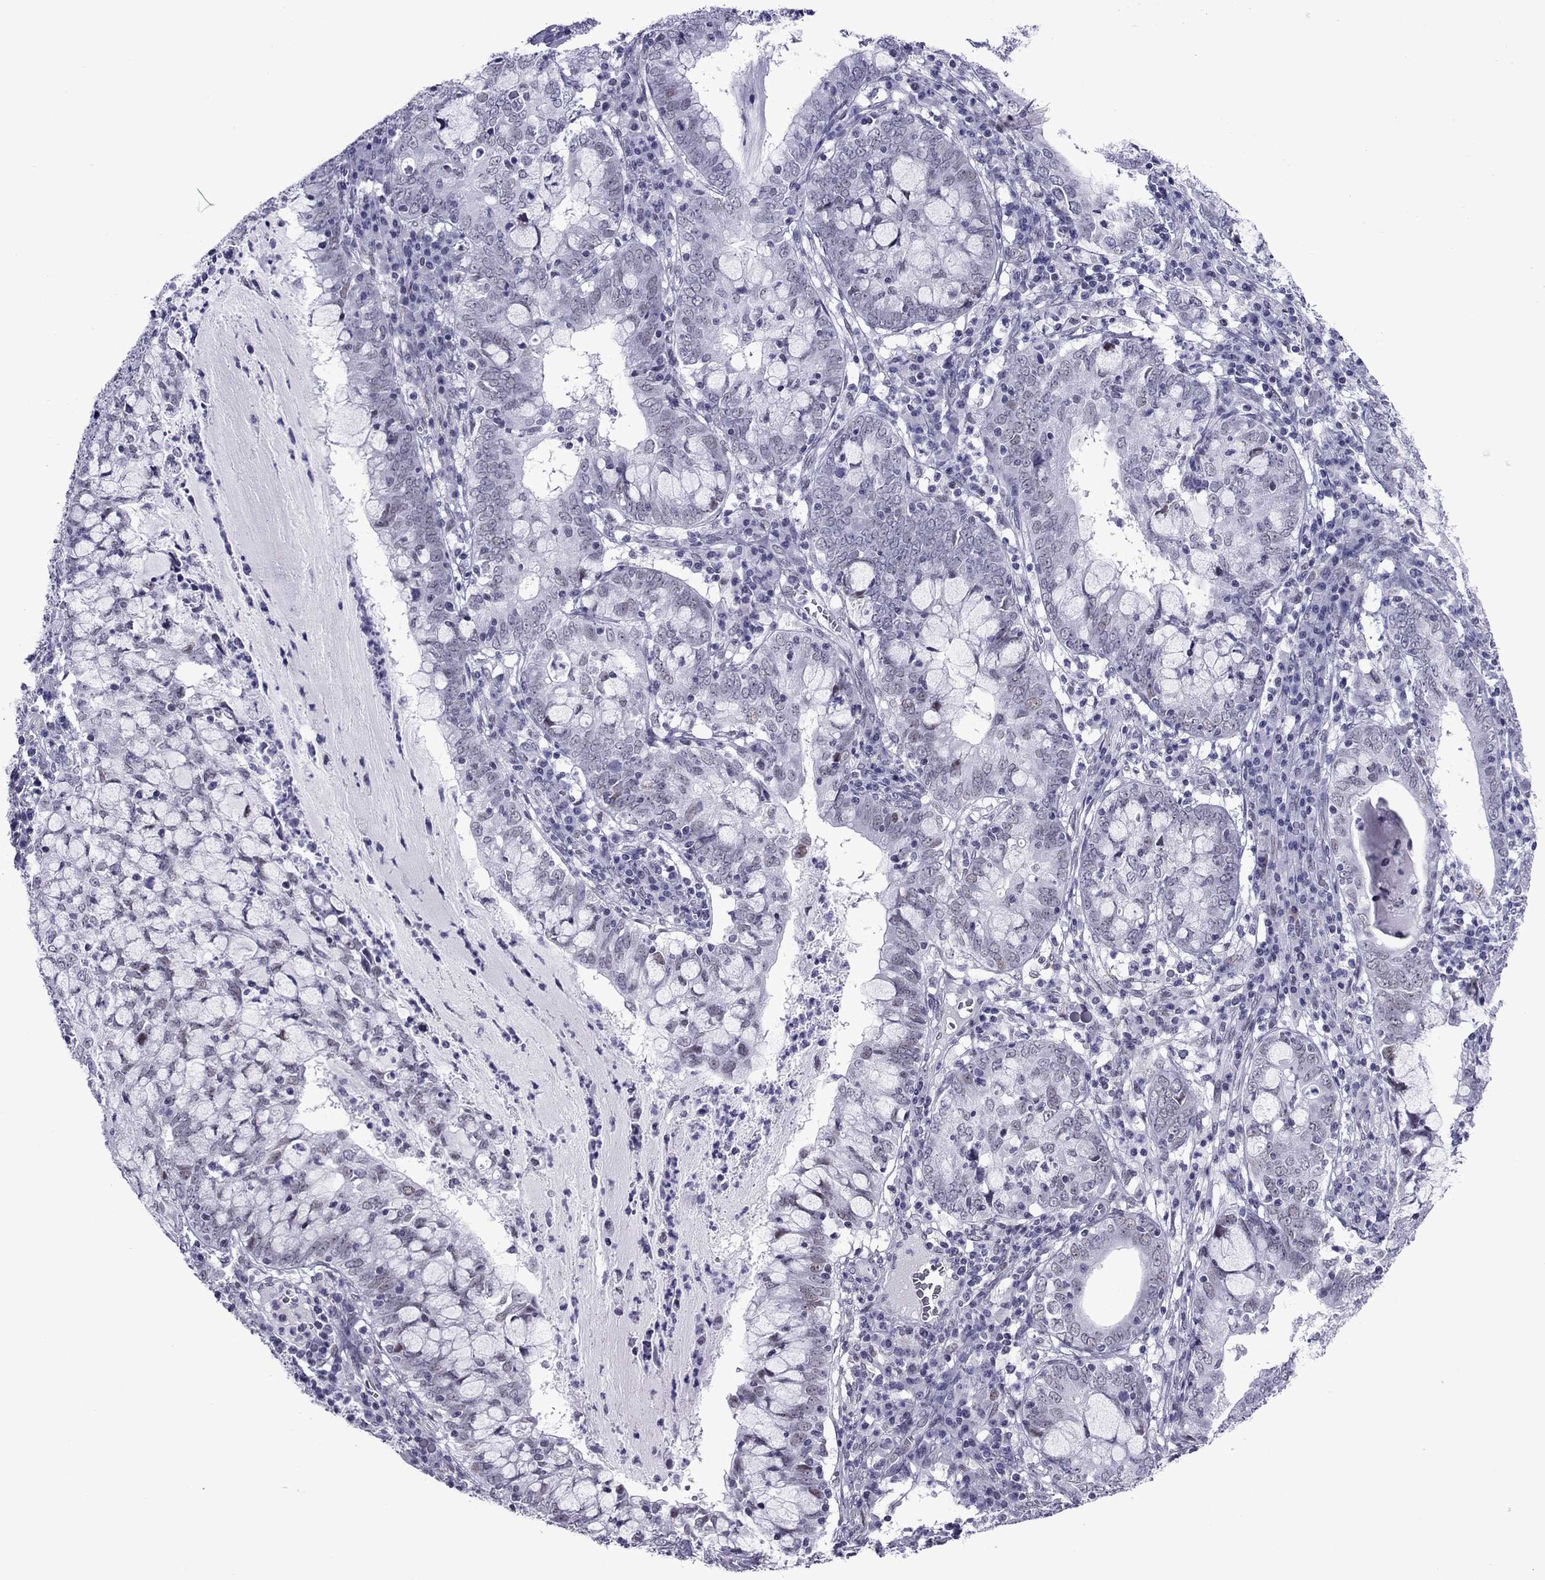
{"staining": {"intensity": "negative", "quantity": "none", "location": "none"}, "tissue": "cervical cancer", "cell_type": "Tumor cells", "image_type": "cancer", "snomed": [{"axis": "morphology", "description": "Adenocarcinoma, NOS"}, {"axis": "topography", "description": "Cervix"}], "caption": "Immunohistochemical staining of human adenocarcinoma (cervical) demonstrates no significant expression in tumor cells. (IHC, brightfield microscopy, high magnification).", "gene": "ZNF646", "patient": {"sex": "female", "age": 40}}